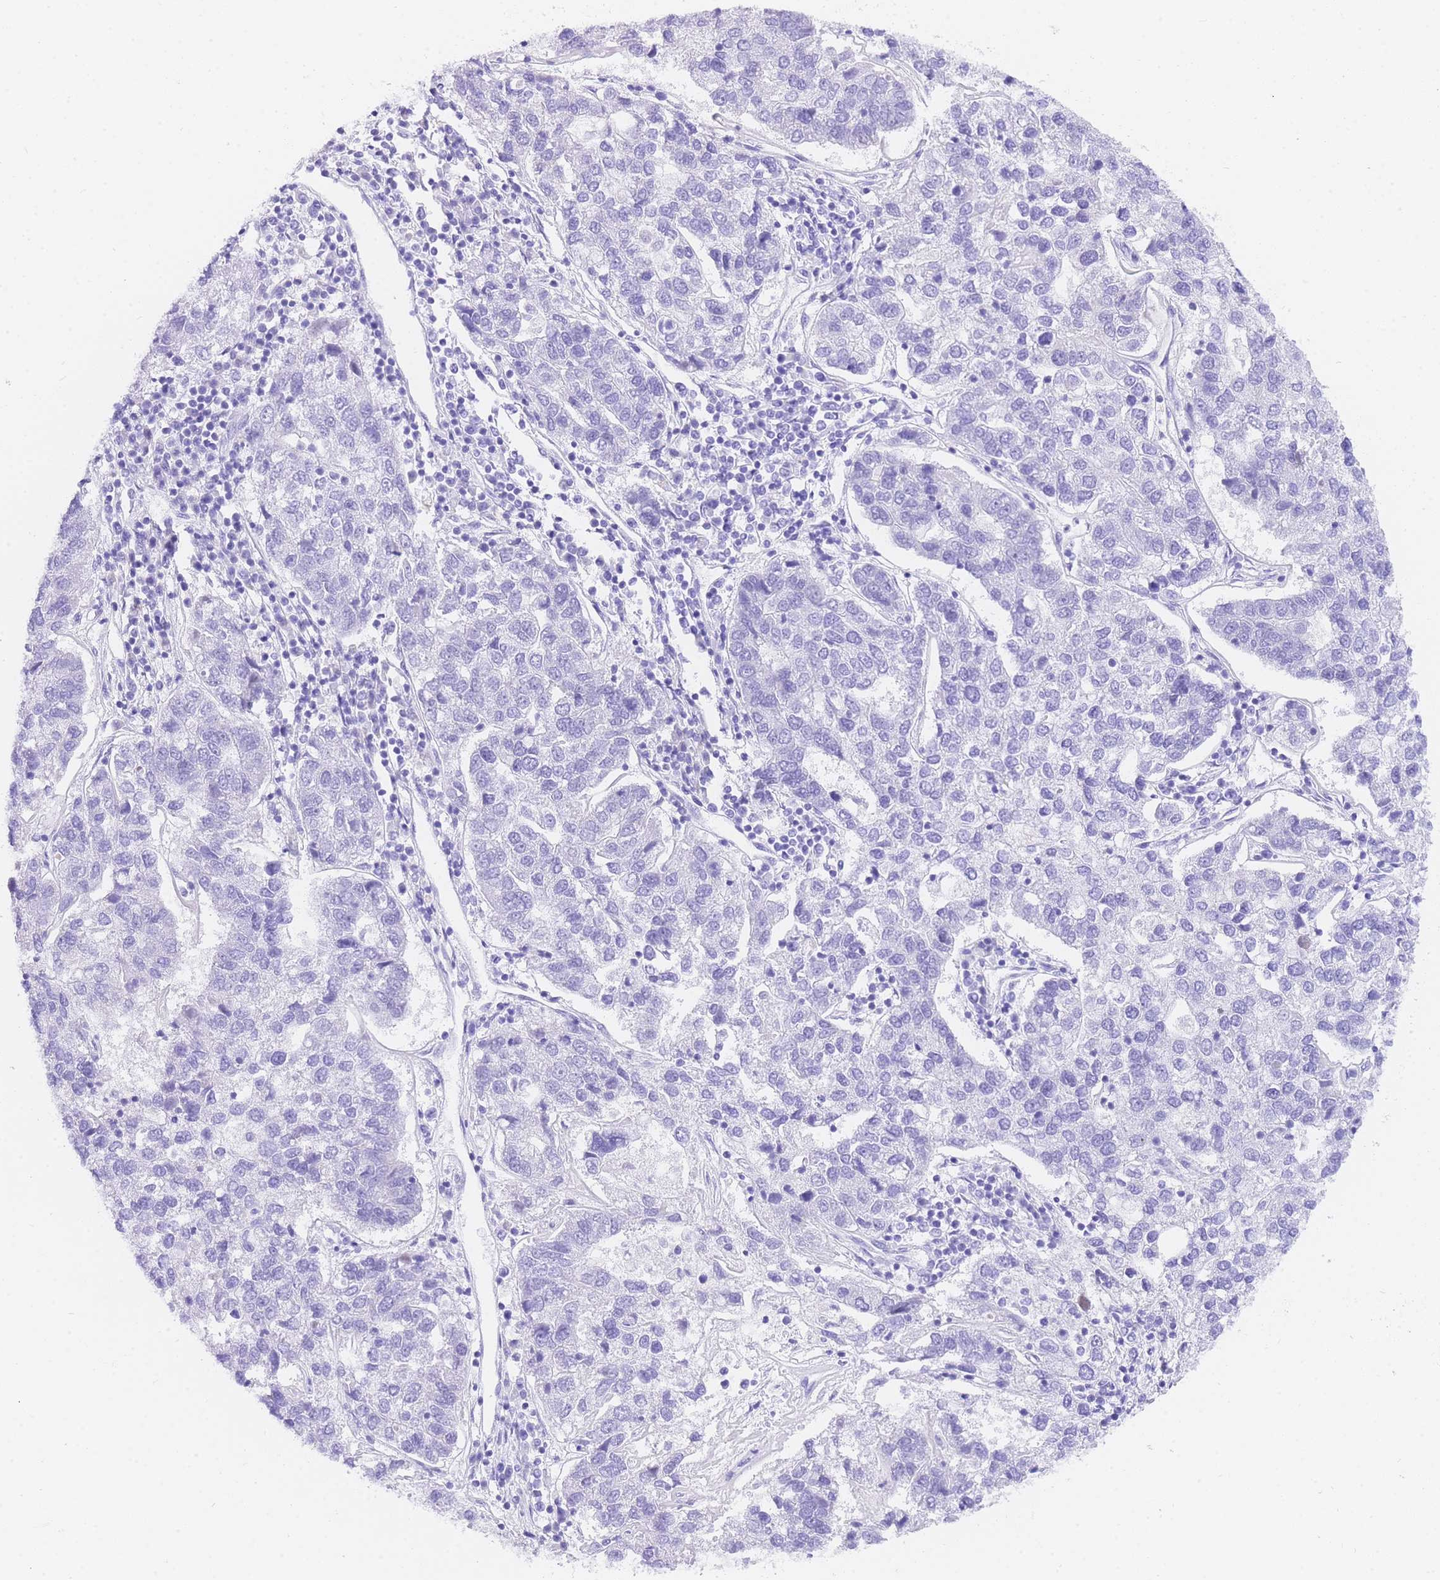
{"staining": {"intensity": "negative", "quantity": "none", "location": "none"}, "tissue": "pancreatic cancer", "cell_type": "Tumor cells", "image_type": "cancer", "snomed": [{"axis": "morphology", "description": "Adenocarcinoma, NOS"}, {"axis": "topography", "description": "Pancreas"}], "caption": "This is a micrograph of IHC staining of pancreatic cancer (adenocarcinoma), which shows no positivity in tumor cells.", "gene": "NKD2", "patient": {"sex": "female", "age": 61}}